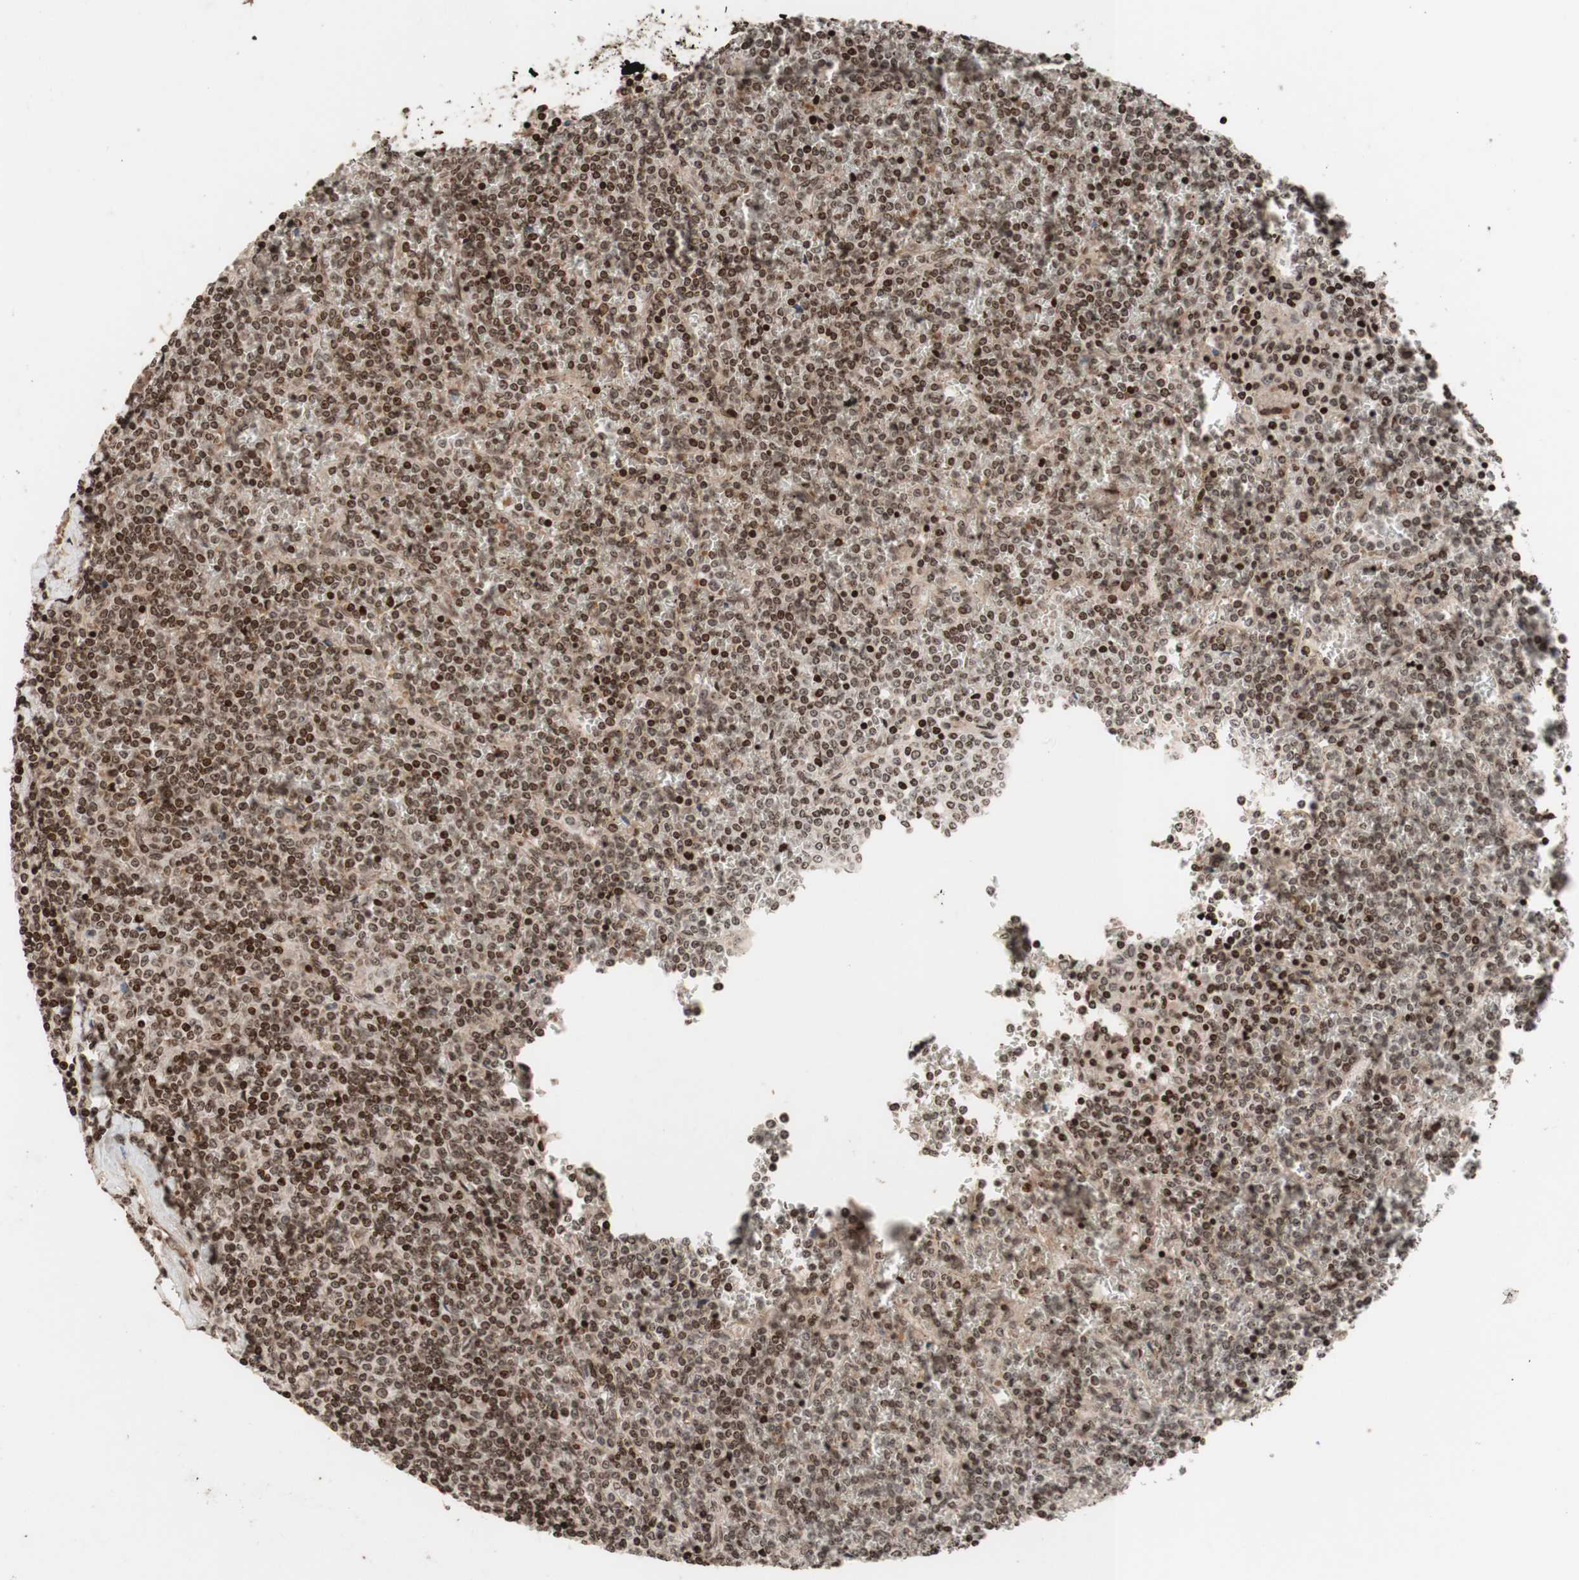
{"staining": {"intensity": "strong", "quantity": "25%-75%", "location": "cytoplasmic/membranous,nuclear"}, "tissue": "lymphoma", "cell_type": "Tumor cells", "image_type": "cancer", "snomed": [{"axis": "morphology", "description": "Malignant lymphoma, non-Hodgkin's type, Low grade"}, {"axis": "topography", "description": "Spleen"}], "caption": "Immunohistochemistry (IHC) of lymphoma demonstrates high levels of strong cytoplasmic/membranous and nuclear staining in approximately 25%-75% of tumor cells. (Stains: DAB (3,3'-diaminobenzidine) in brown, nuclei in blue, Microscopy: brightfield microscopy at high magnification).", "gene": "POLA1", "patient": {"sex": "female", "age": 19}}